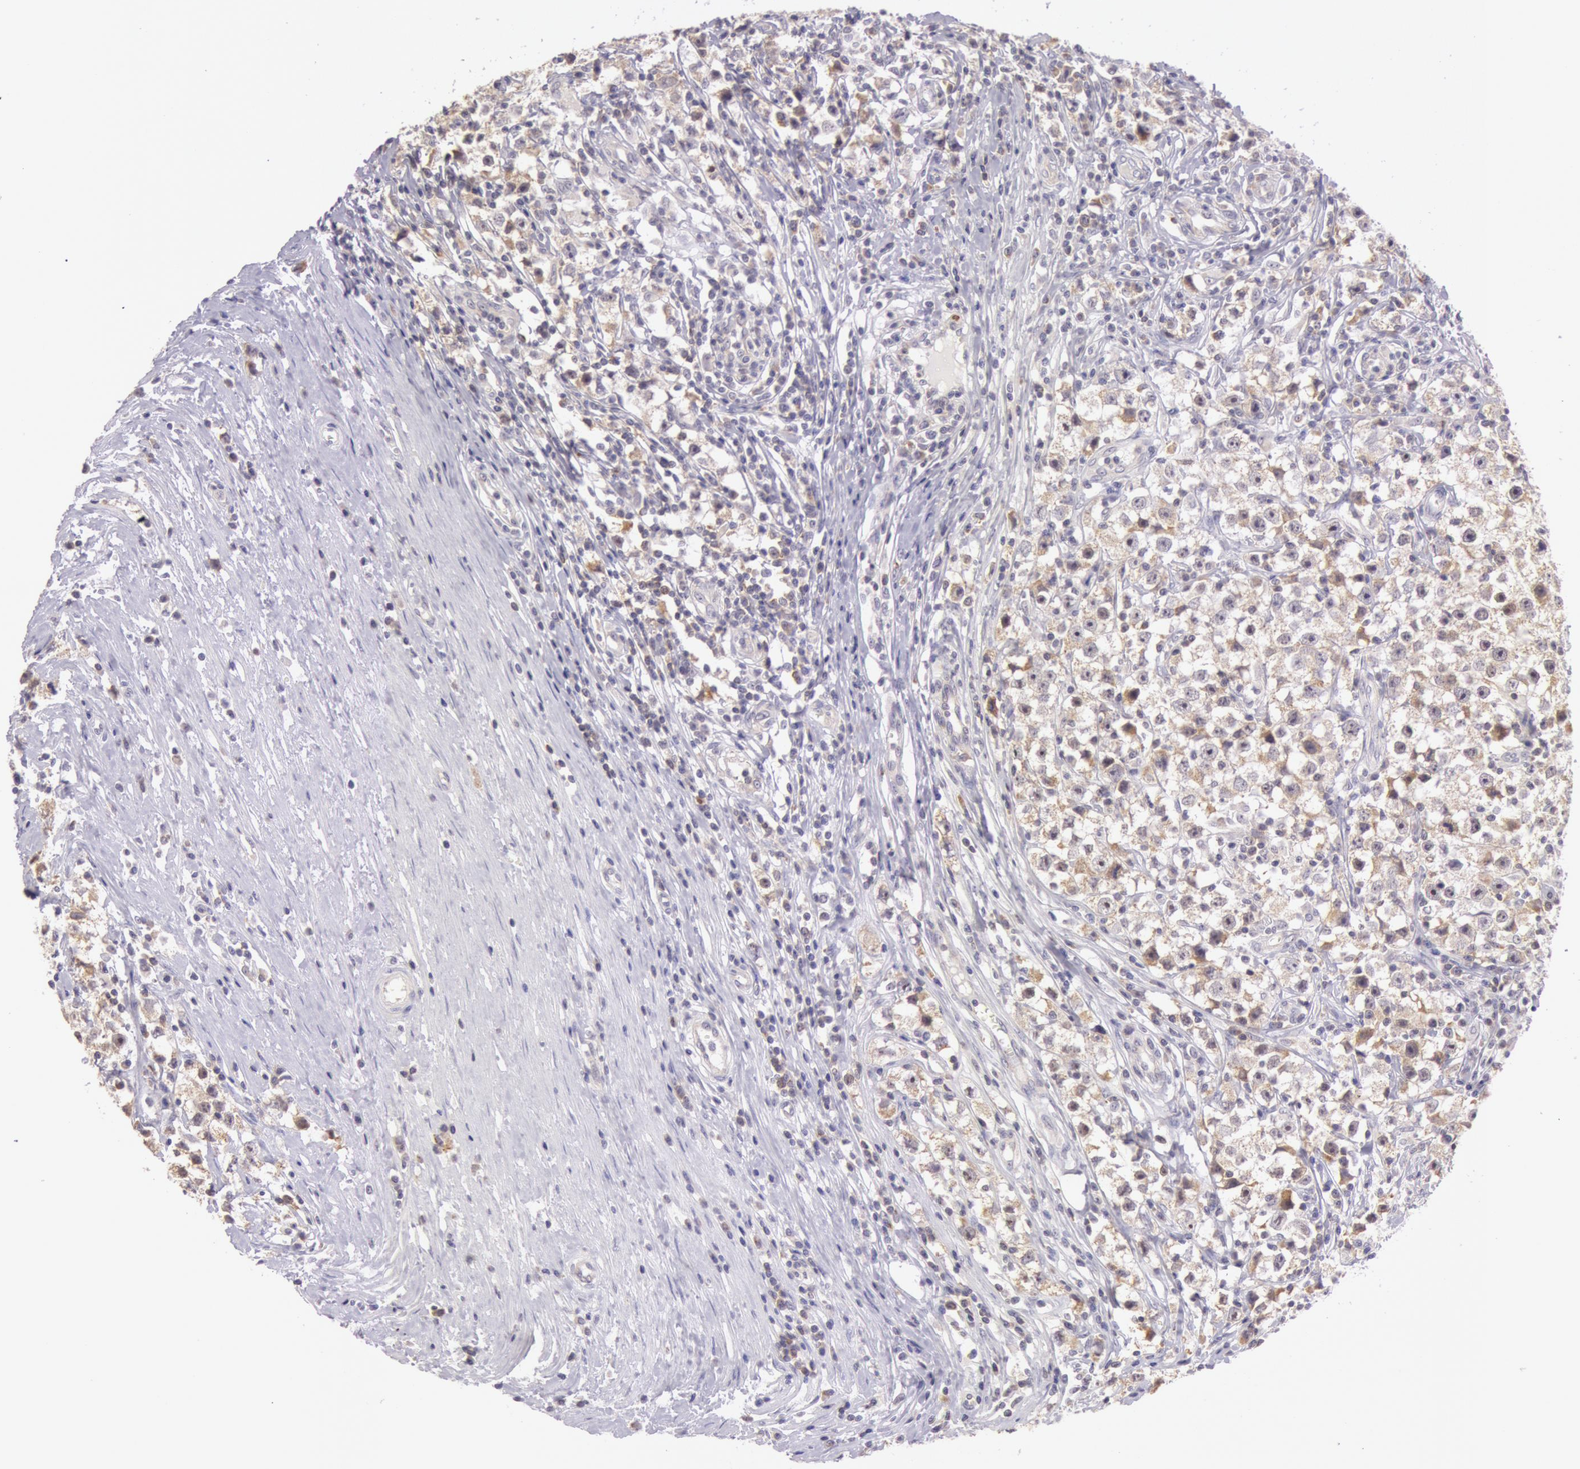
{"staining": {"intensity": "moderate", "quantity": ">75%", "location": "cytoplasmic/membranous"}, "tissue": "testis cancer", "cell_type": "Tumor cells", "image_type": "cancer", "snomed": [{"axis": "morphology", "description": "Seminoma, NOS"}, {"axis": "topography", "description": "Testis"}], "caption": "A high-resolution photomicrograph shows IHC staining of testis cancer (seminoma), which reveals moderate cytoplasmic/membranous positivity in approximately >75% of tumor cells.", "gene": "CDK16", "patient": {"sex": "male", "age": 35}}